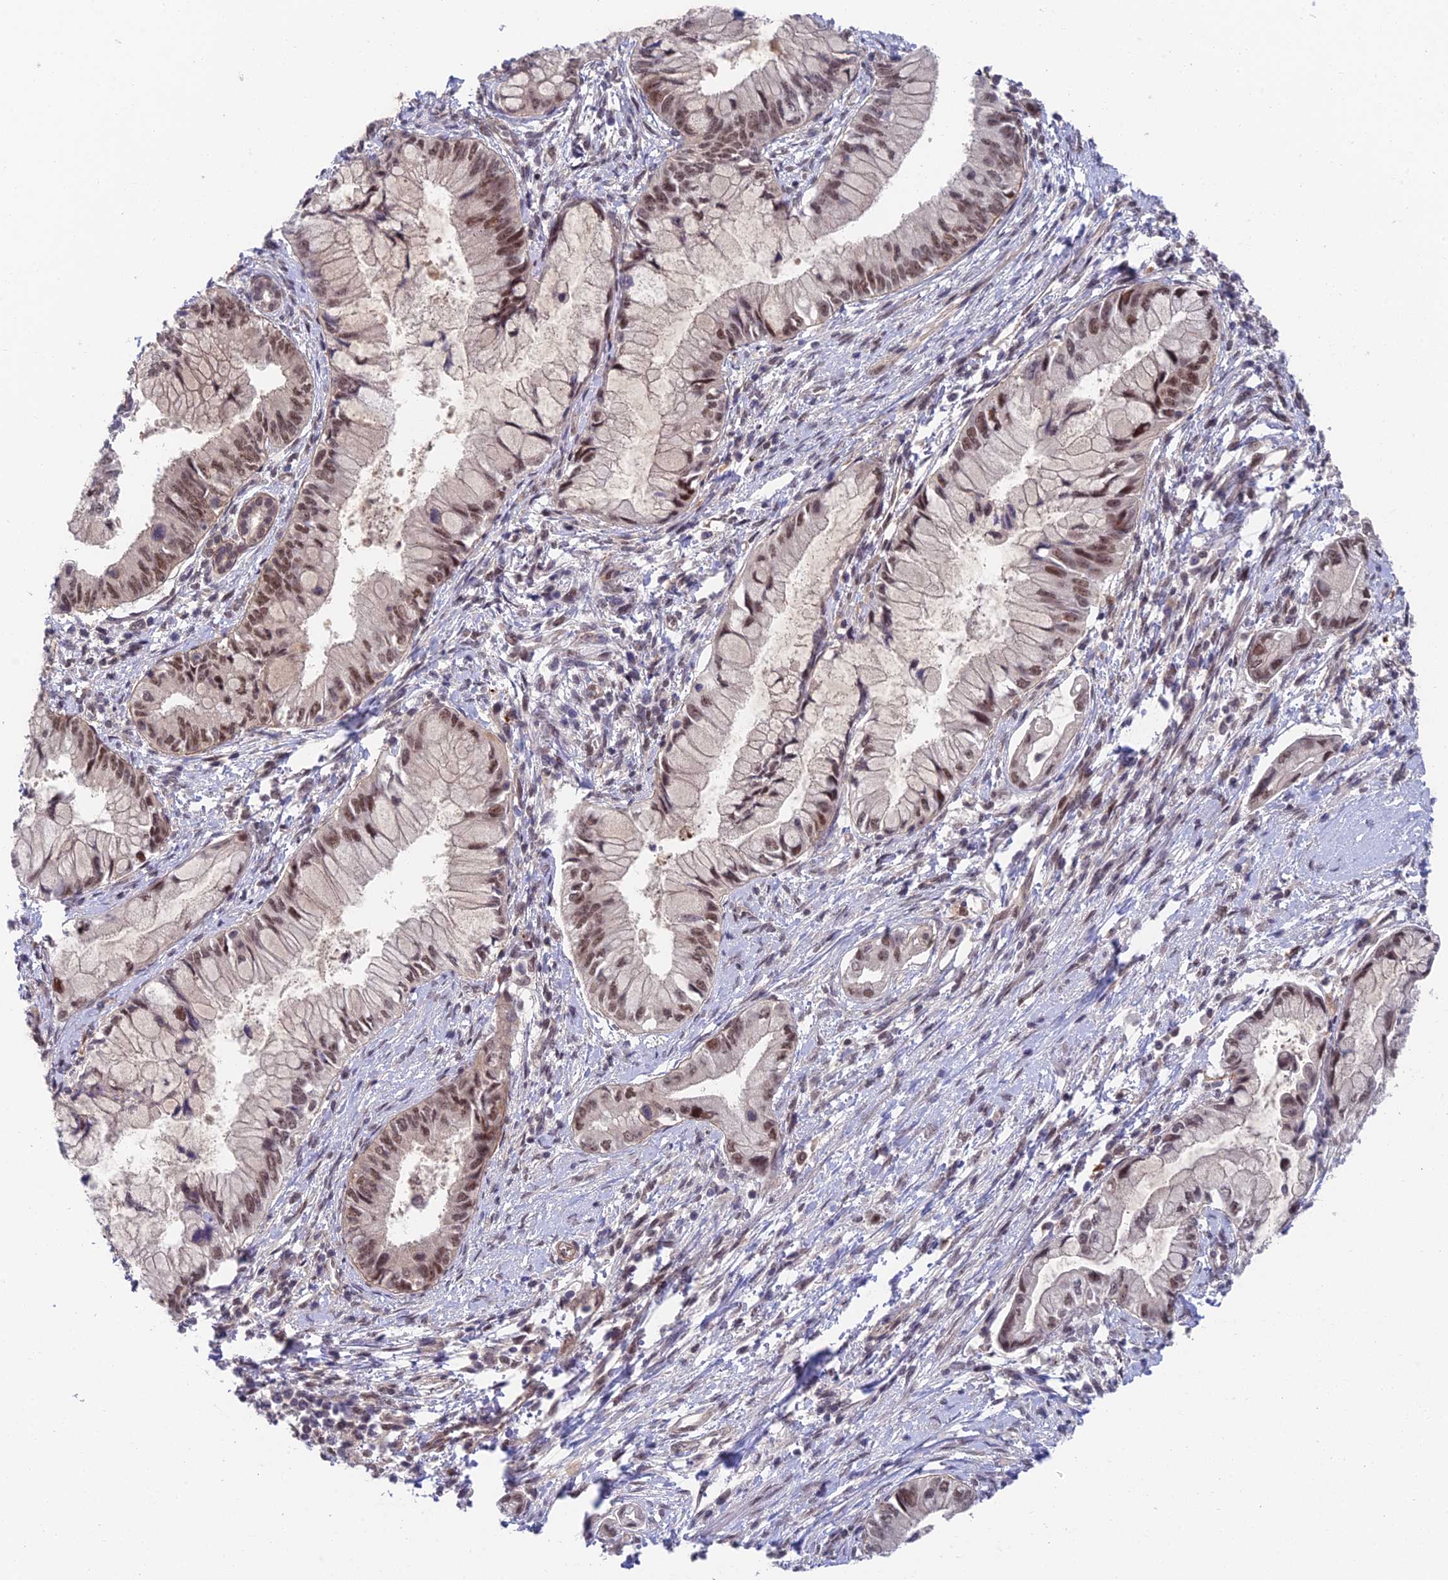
{"staining": {"intensity": "moderate", "quantity": ">75%", "location": "cytoplasmic/membranous,nuclear"}, "tissue": "pancreatic cancer", "cell_type": "Tumor cells", "image_type": "cancer", "snomed": [{"axis": "morphology", "description": "Adenocarcinoma, NOS"}, {"axis": "topography", "description": "Pancreas"}], "caption": "Human pancreatic adenocarcinoma stained with a brown dye displays moderate cytoplasmic/membranous and nuclear positive expression in about >75% of tumor cells.", "gene": "NSMCE1", "patient": {"sex": "male", "age": 48}}